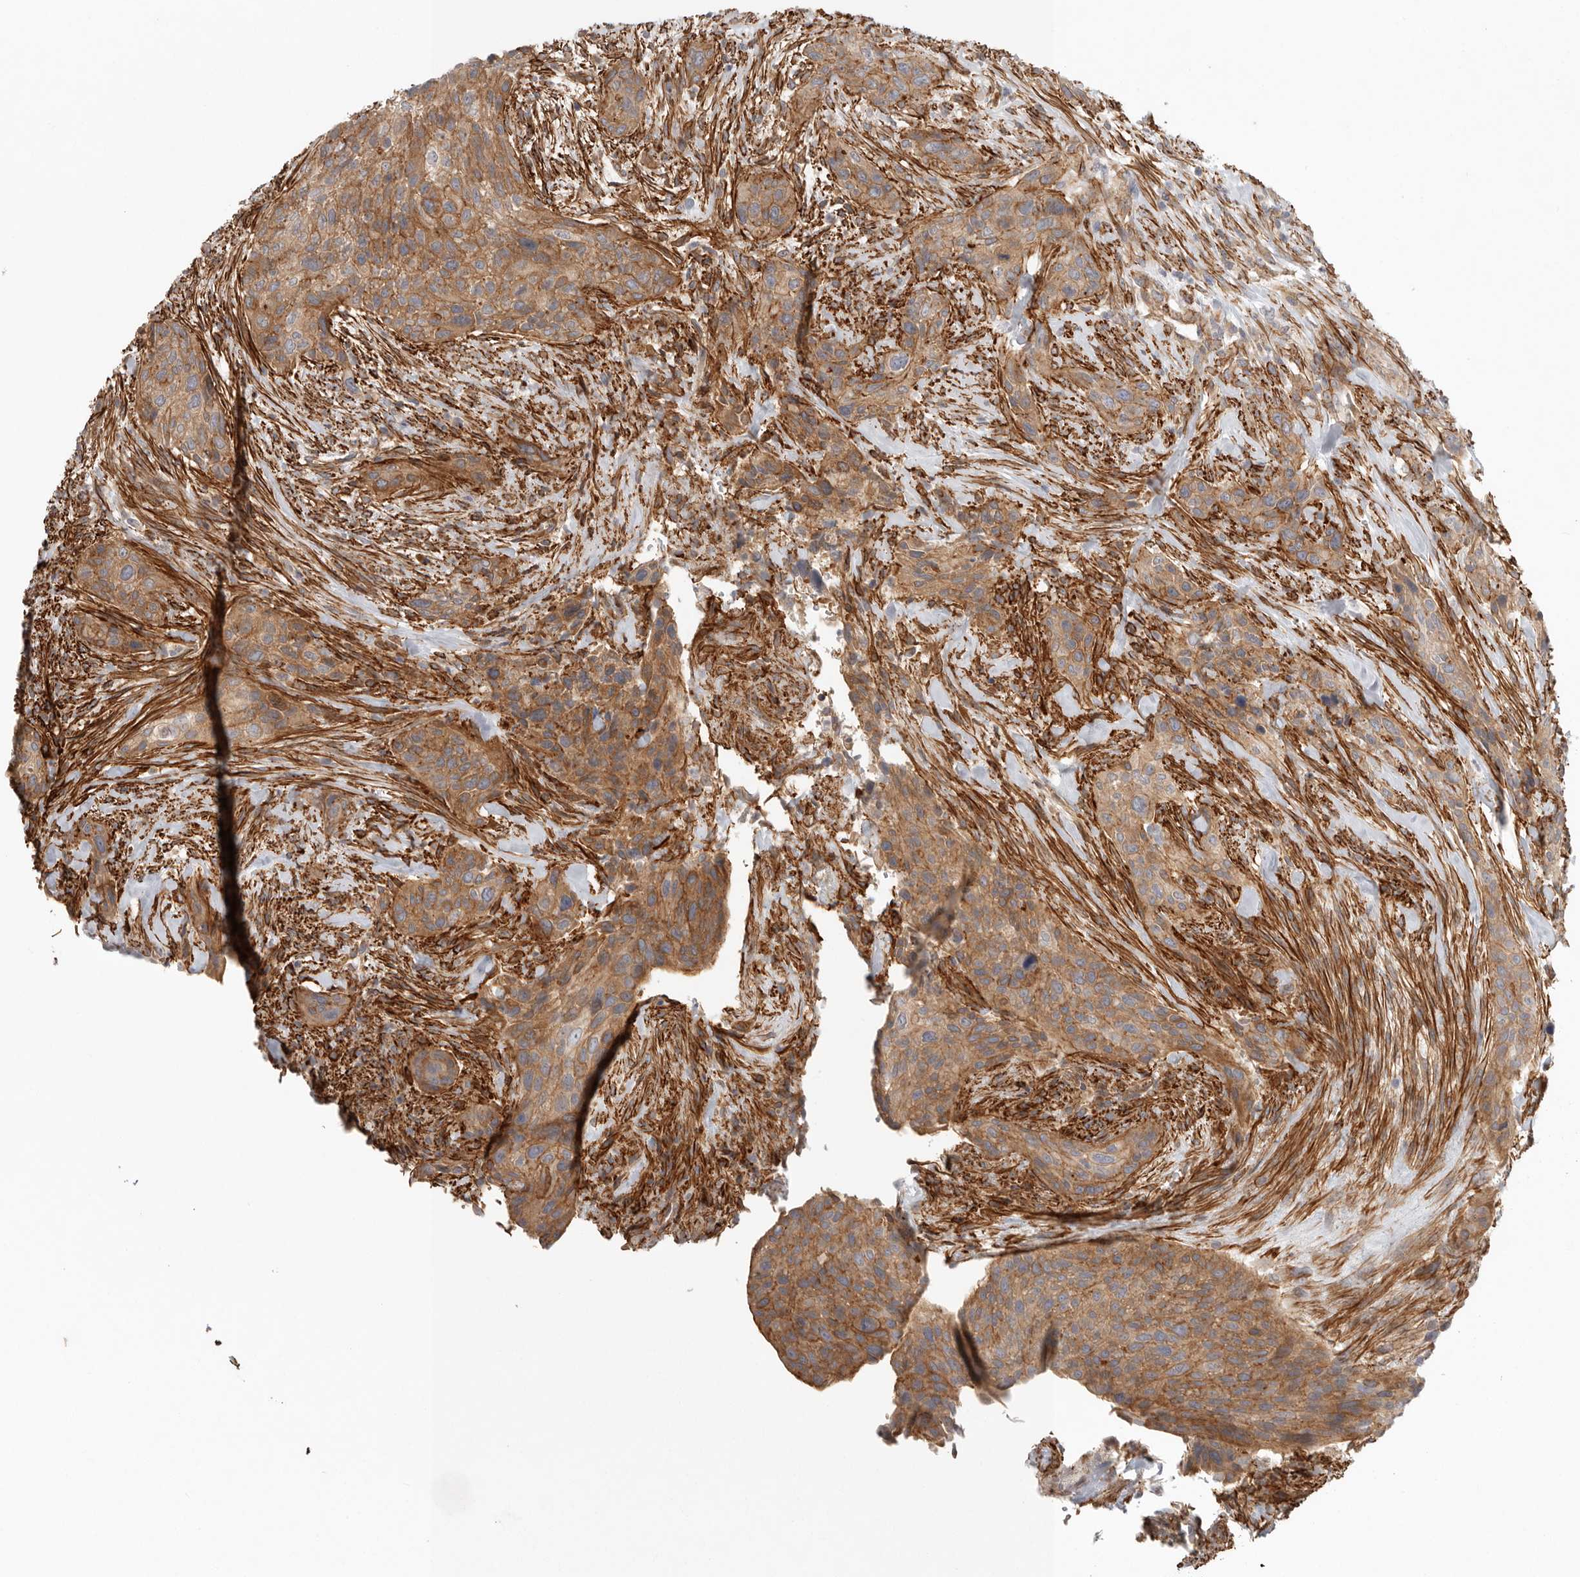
{"staining": {"intensity": "moderate", "quantity": ">75%", "location": "cytoplasmic/membranous"}, "tissue": "urothelial cancer", "cell_type": "Tumor cells", "image_type": "cancer", "snomed": [{"axis": "morphology", "description": "Urothelial carcinoma, High grade"}, {"axis": "topography", "description": "Urinary bladder"}], "caption": "A high-resolution histopathology image shows IHC staining of urothelial cancer, which reveals moderate cytoplasmic/membranous expression in approximately >75% of tumor cells.", "gene": "LONRF1", "patient": {"sex": "male", "age": 35}}